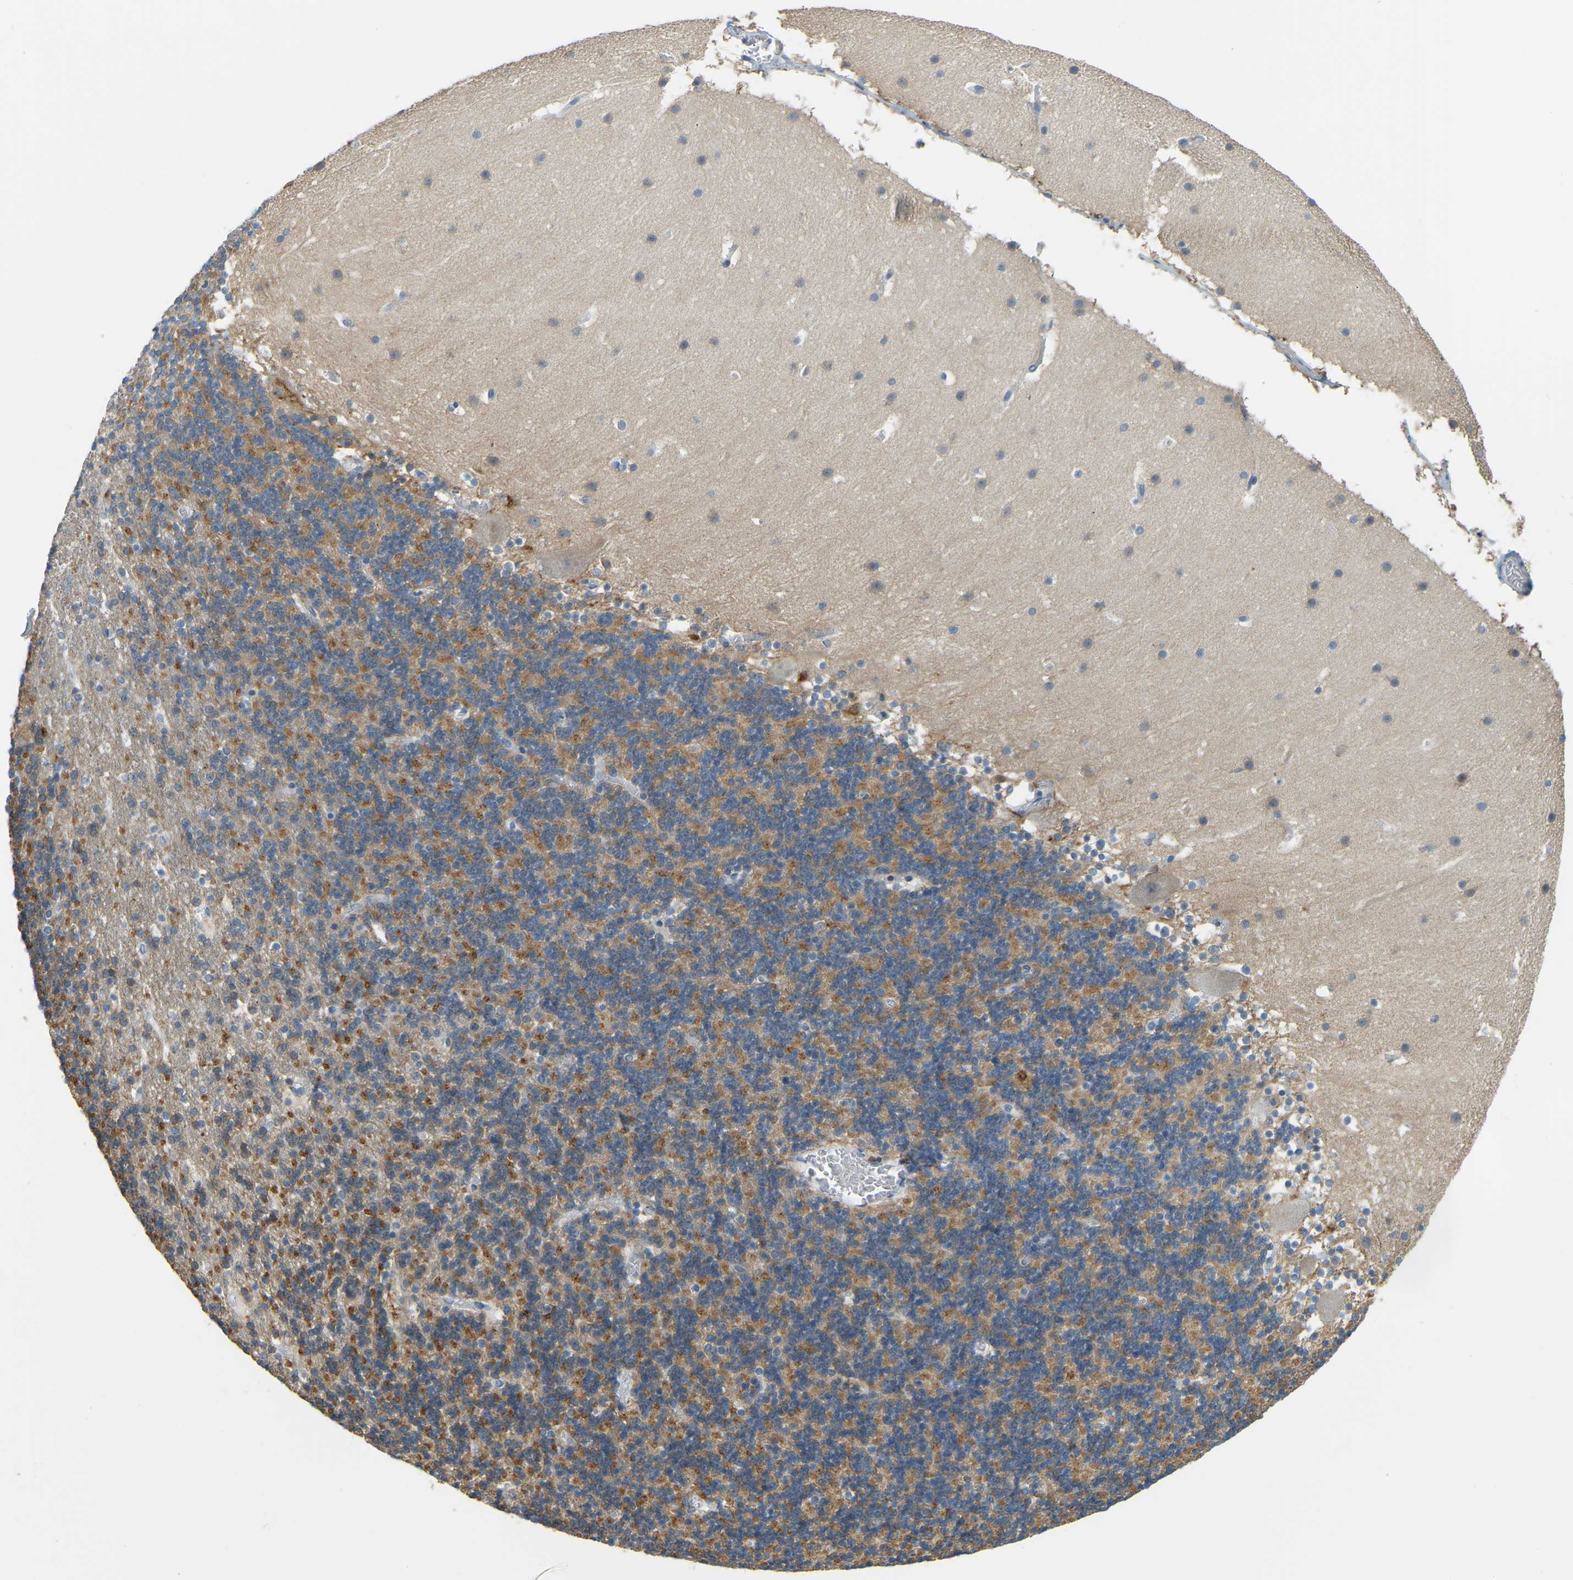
{"staining": {"intensity": "moderate", "quantity": ">75%", "location": "cytoplasmic/membranous"}, "tissue": "cerebellum", "cell_type": "Cells in granular layer", "image_type": "normal", "snomed": [{"axis": "morphology", "description": "Normal tissue, NOS"}, {"axis": "topography", "description": "Cerebellum"}], "caption": "Immunohistochemical staining of normal cerebellum exhibits >75% levels of moderate cytoplasmic/membranous protein positivity in approximately >75% of cells in granular layer.", "gene": "NME8", "patient": {"sex": "male", "age": 45}}